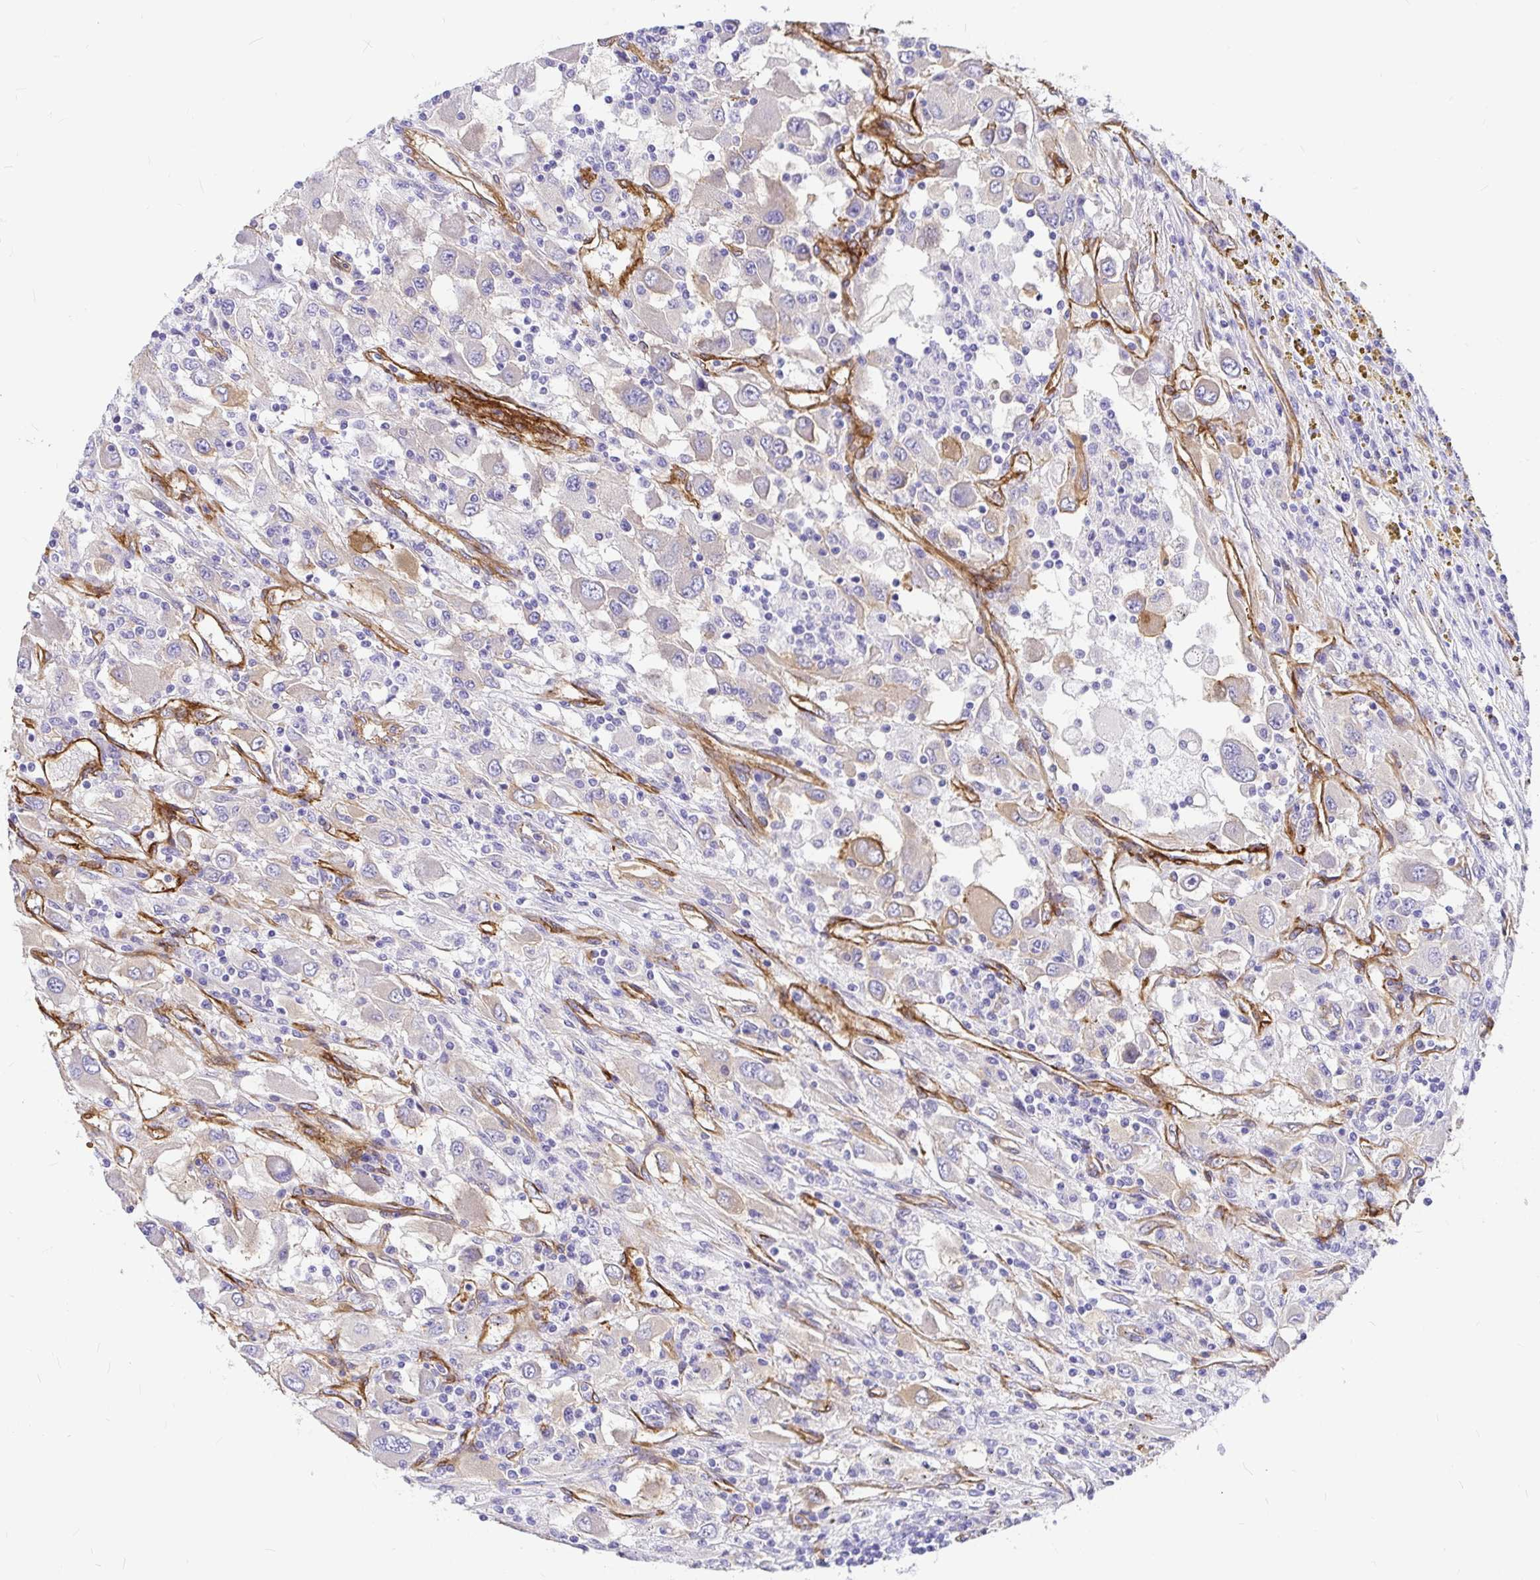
{"staining": {"intensity": "moderate", "quantity": "<25%", "location": "cytoplasmic/membranous"}, "tissue": "renal cancer", "cell_type": "Tumor cells", "image_type": "cancer", "snomed": [{"axis": "morphology", "description": "Adenocarcinoma, NOS"}, {"axis": "topography", "description": "Kidney"}], "caption": "About <25% of tumor cells in renal cancer (adenocarcinoma) display moderate cytoplasmic/membranous protein staining as visualized by brown immunohistochemical staining.", "gene": "MYO1B", "patient": {"sex": "female", "age": 67}}